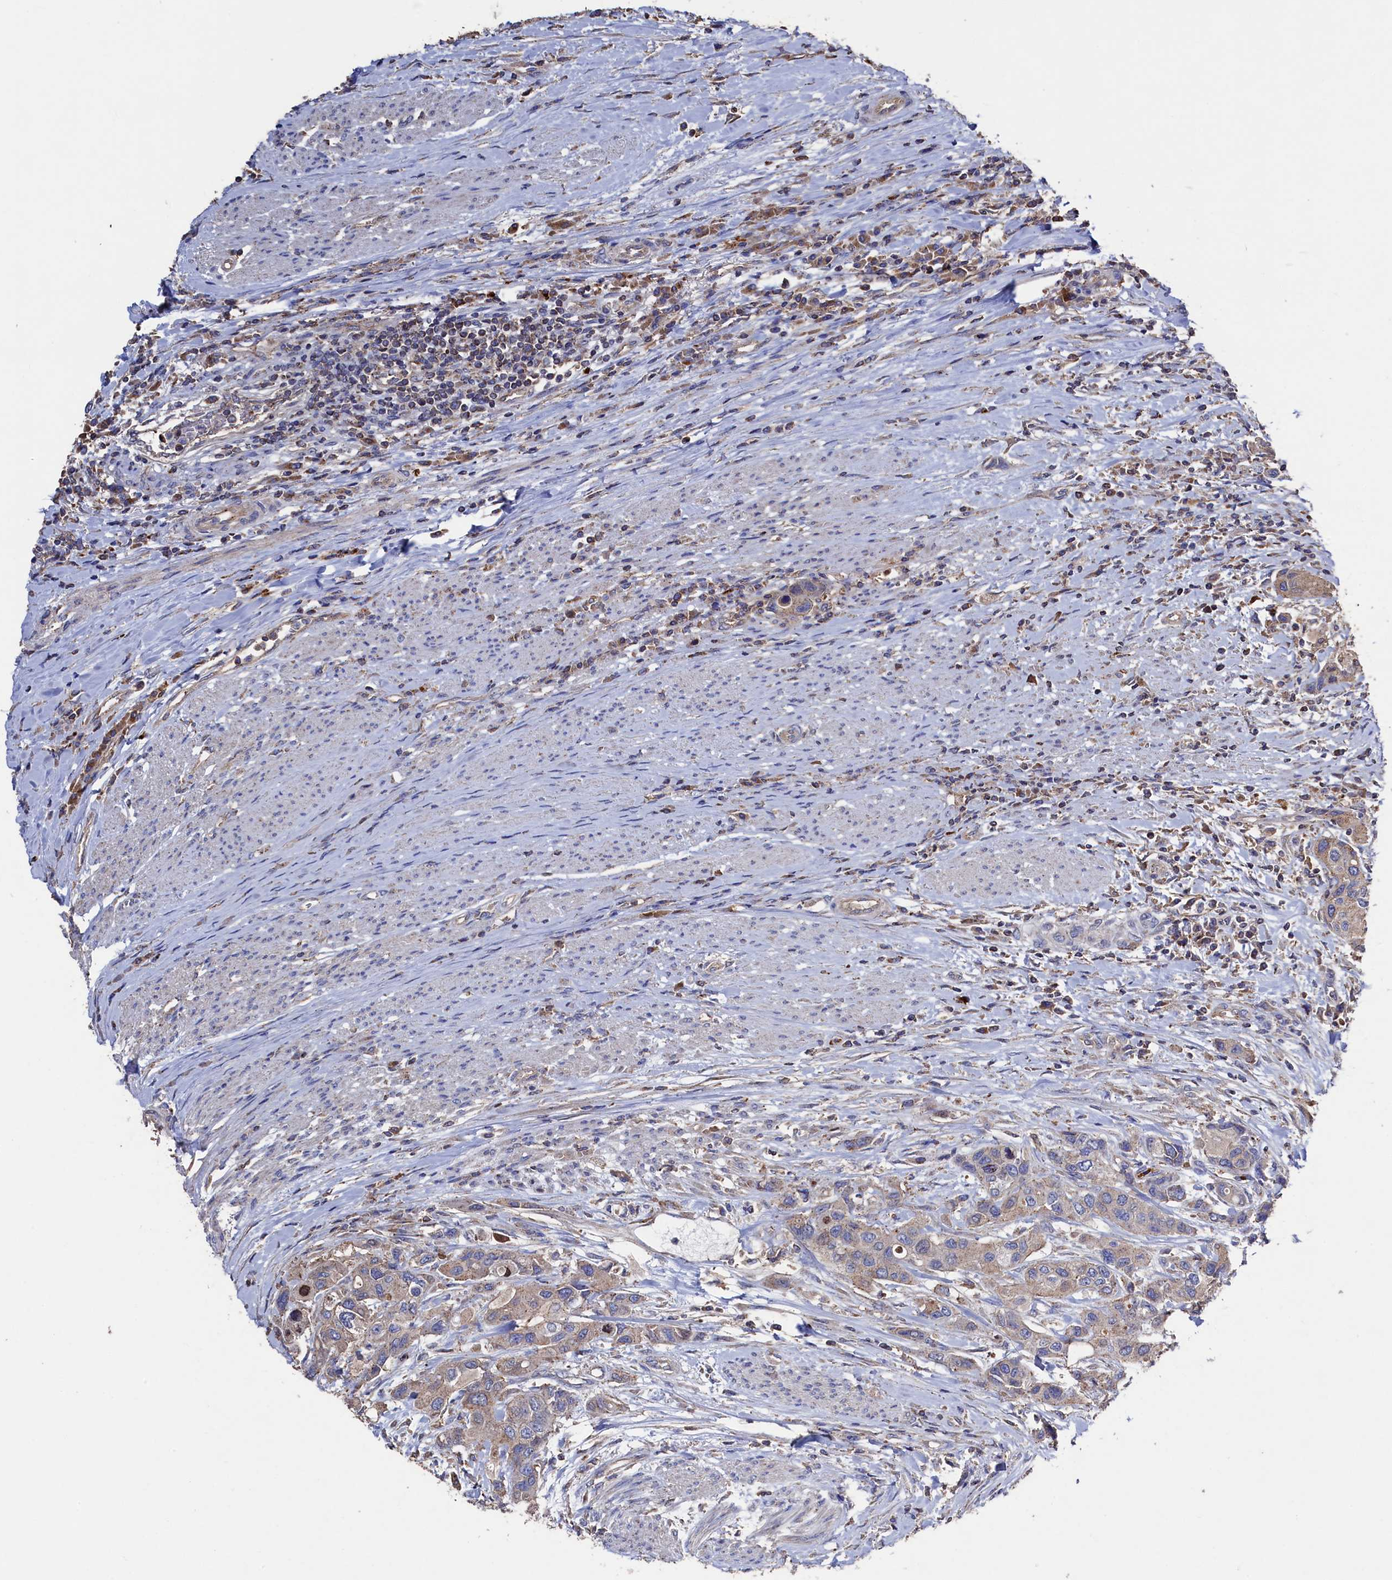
{"staining": {"intensity": "weak", "quantity": ">75%", "location": "cytoplasmic/membranous"}, "tissue": "urothelial cancer", "cell_type": "Tumor cells", "image_type": "cancer", "snomed": [{"axis": "morphology", "description": "Normal tissue, NOS"}, {"axis": "morphology", "description": "Urothelial carcinoma, High grade"}, {"axis": "topography", "description": "Vascular tissue"}, {"axis": "topography", "description": "Urinary bladder"}], "caption": "High-power microscopy captured an IHC image of urothelial cancer, revealing weak cytoplasmic/membranous expression in about >75% of tumor cells. (IHC, brightfield microscopy, high magnification).", "gene": "TK2", "patient": {"sex": "female", "age": 56}}